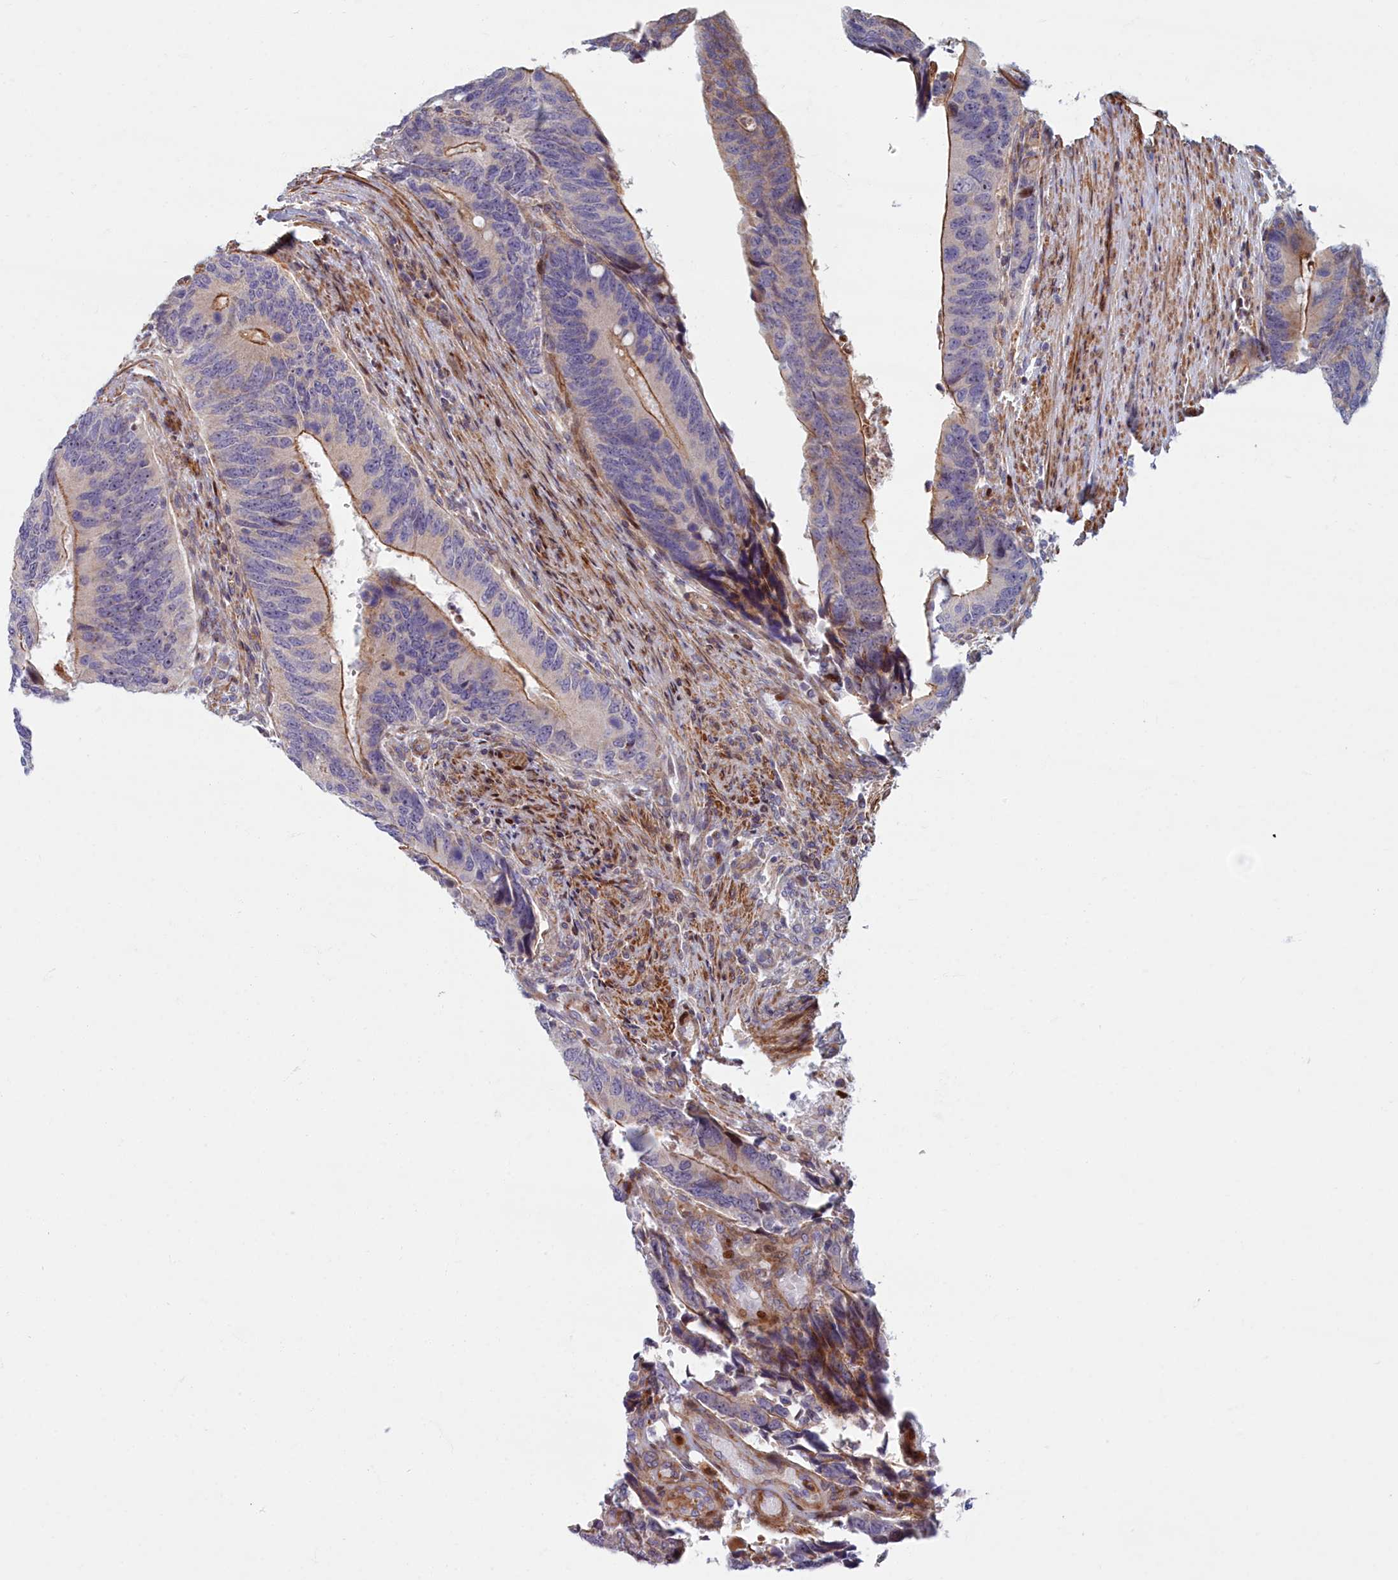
{"staining": {"intensity": "moderate", "quantity": "25%-75%", "location": "cytoplasmic/membranous"}, "tissue": "colorectal cancer", "cell_type": "Tumor cells", "image_type": "cancer", "snomed": [{"axis": "morphology", "description": "Adenocarcinoma, NOS"}, {"axis": "topography", "description": "Colon"}], "caption": "Colorectal cancer (adenocarcinoma) stained with DAB immunohistochemistry reveals medium levels of moderate cytoplasmic/membranous expression in about 25%-75% of tumor cells. The staining is performed using DAB (3,3'-diaminobenzidine) brown chromogen to label protein expression. The nuclei are counter-stained blue using hematoxylin.", "gene": "C15orf40", "patient": {"sex": "male", "age": 87}}